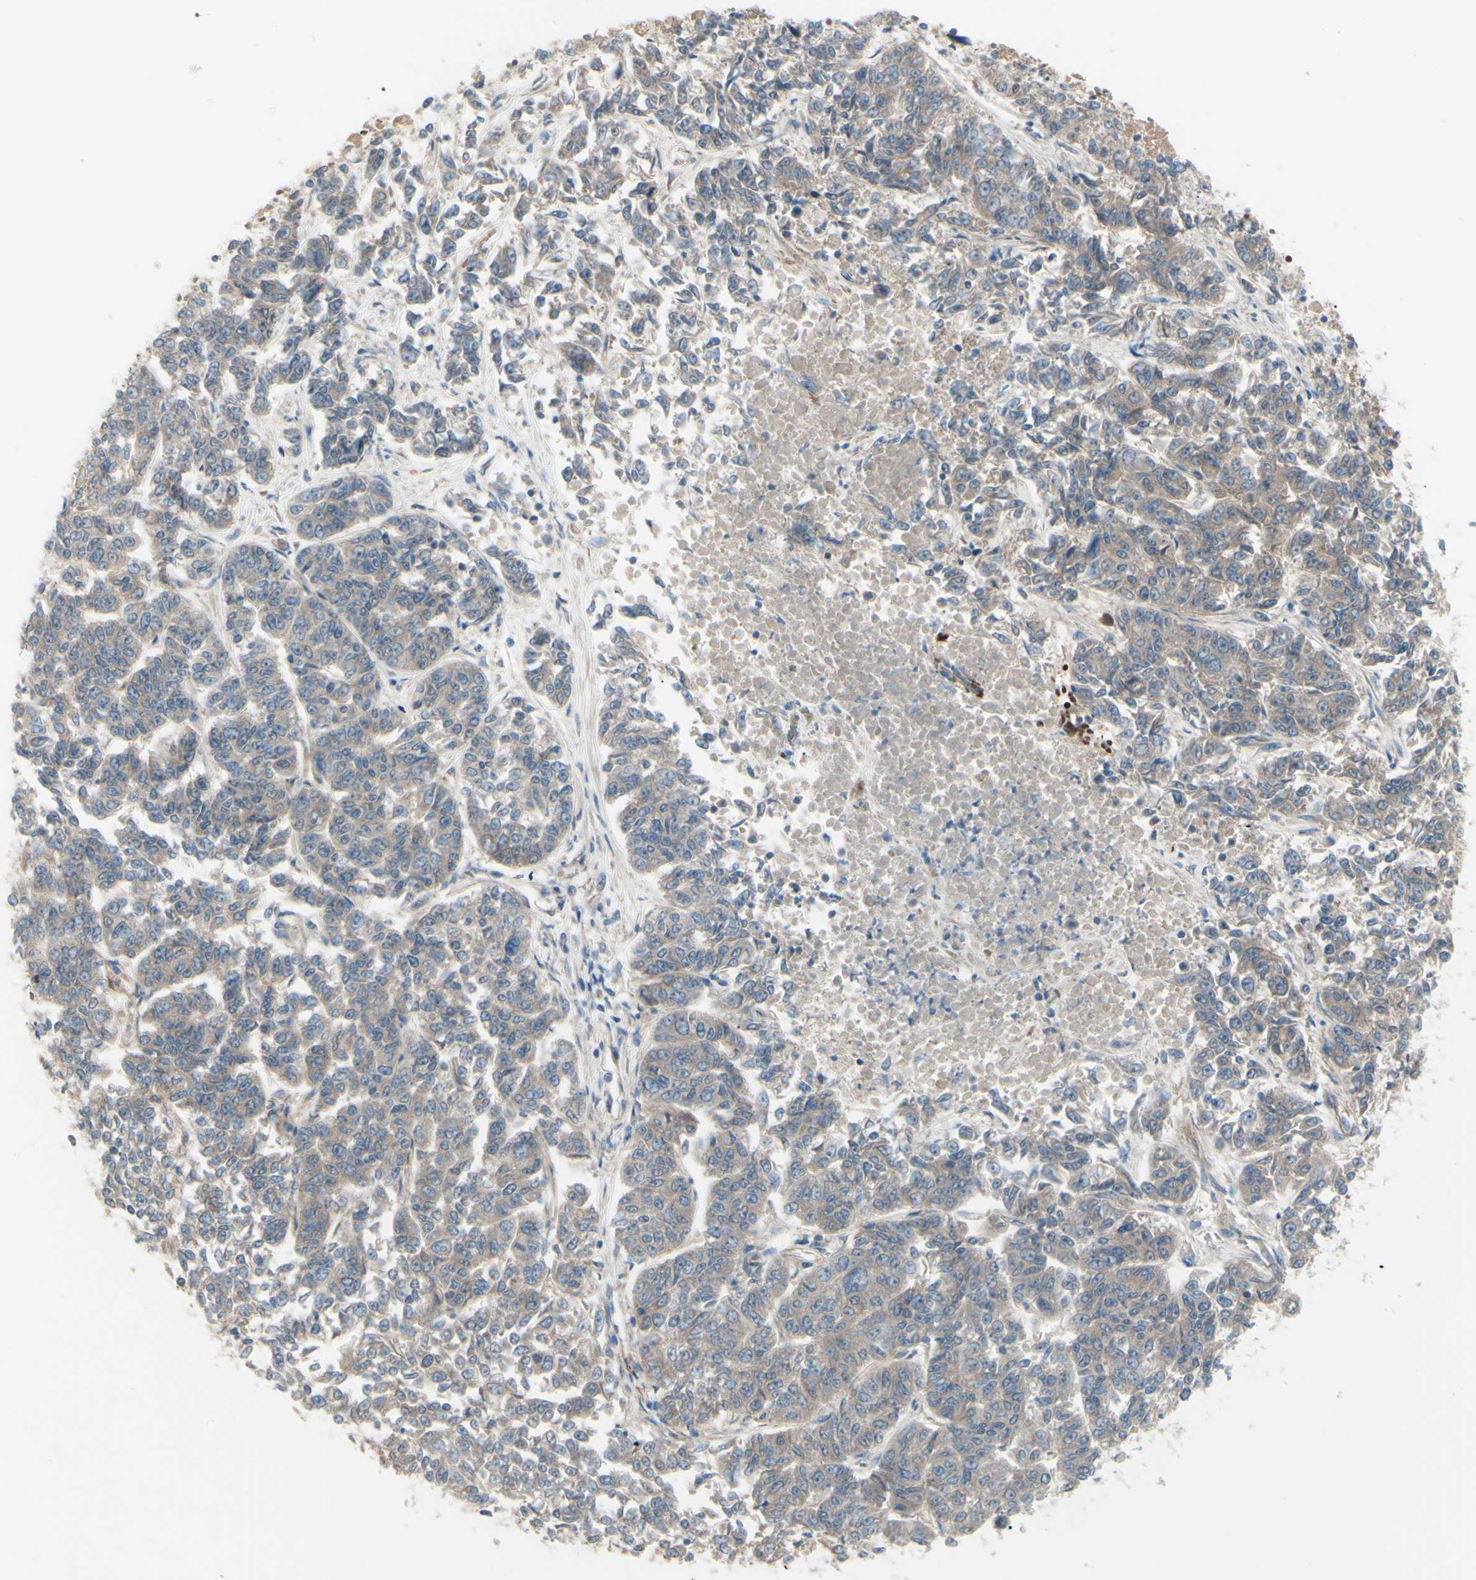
{"staining": {"intensity": "moderate", "quantity": ">75%", "location": "cytoplasmic/membranous"}, "tissue": "lung cancer", "cell_type": "Tumor cells", "image_type": "cancer", "snomed": [{"axis": "morphology", "description": "Adenocarcinoma, NOS"}, {"axis": "topography", "description": "Lung"}], "caption": "Approximately >75% of tumor cells in human lung cancer show moderate cytoplasmic/membranous protein staining as visualized by brown immunohistochemical staining.", "gene": "PCDHGA2", "patient": {"sex": "male", "age": 84}}